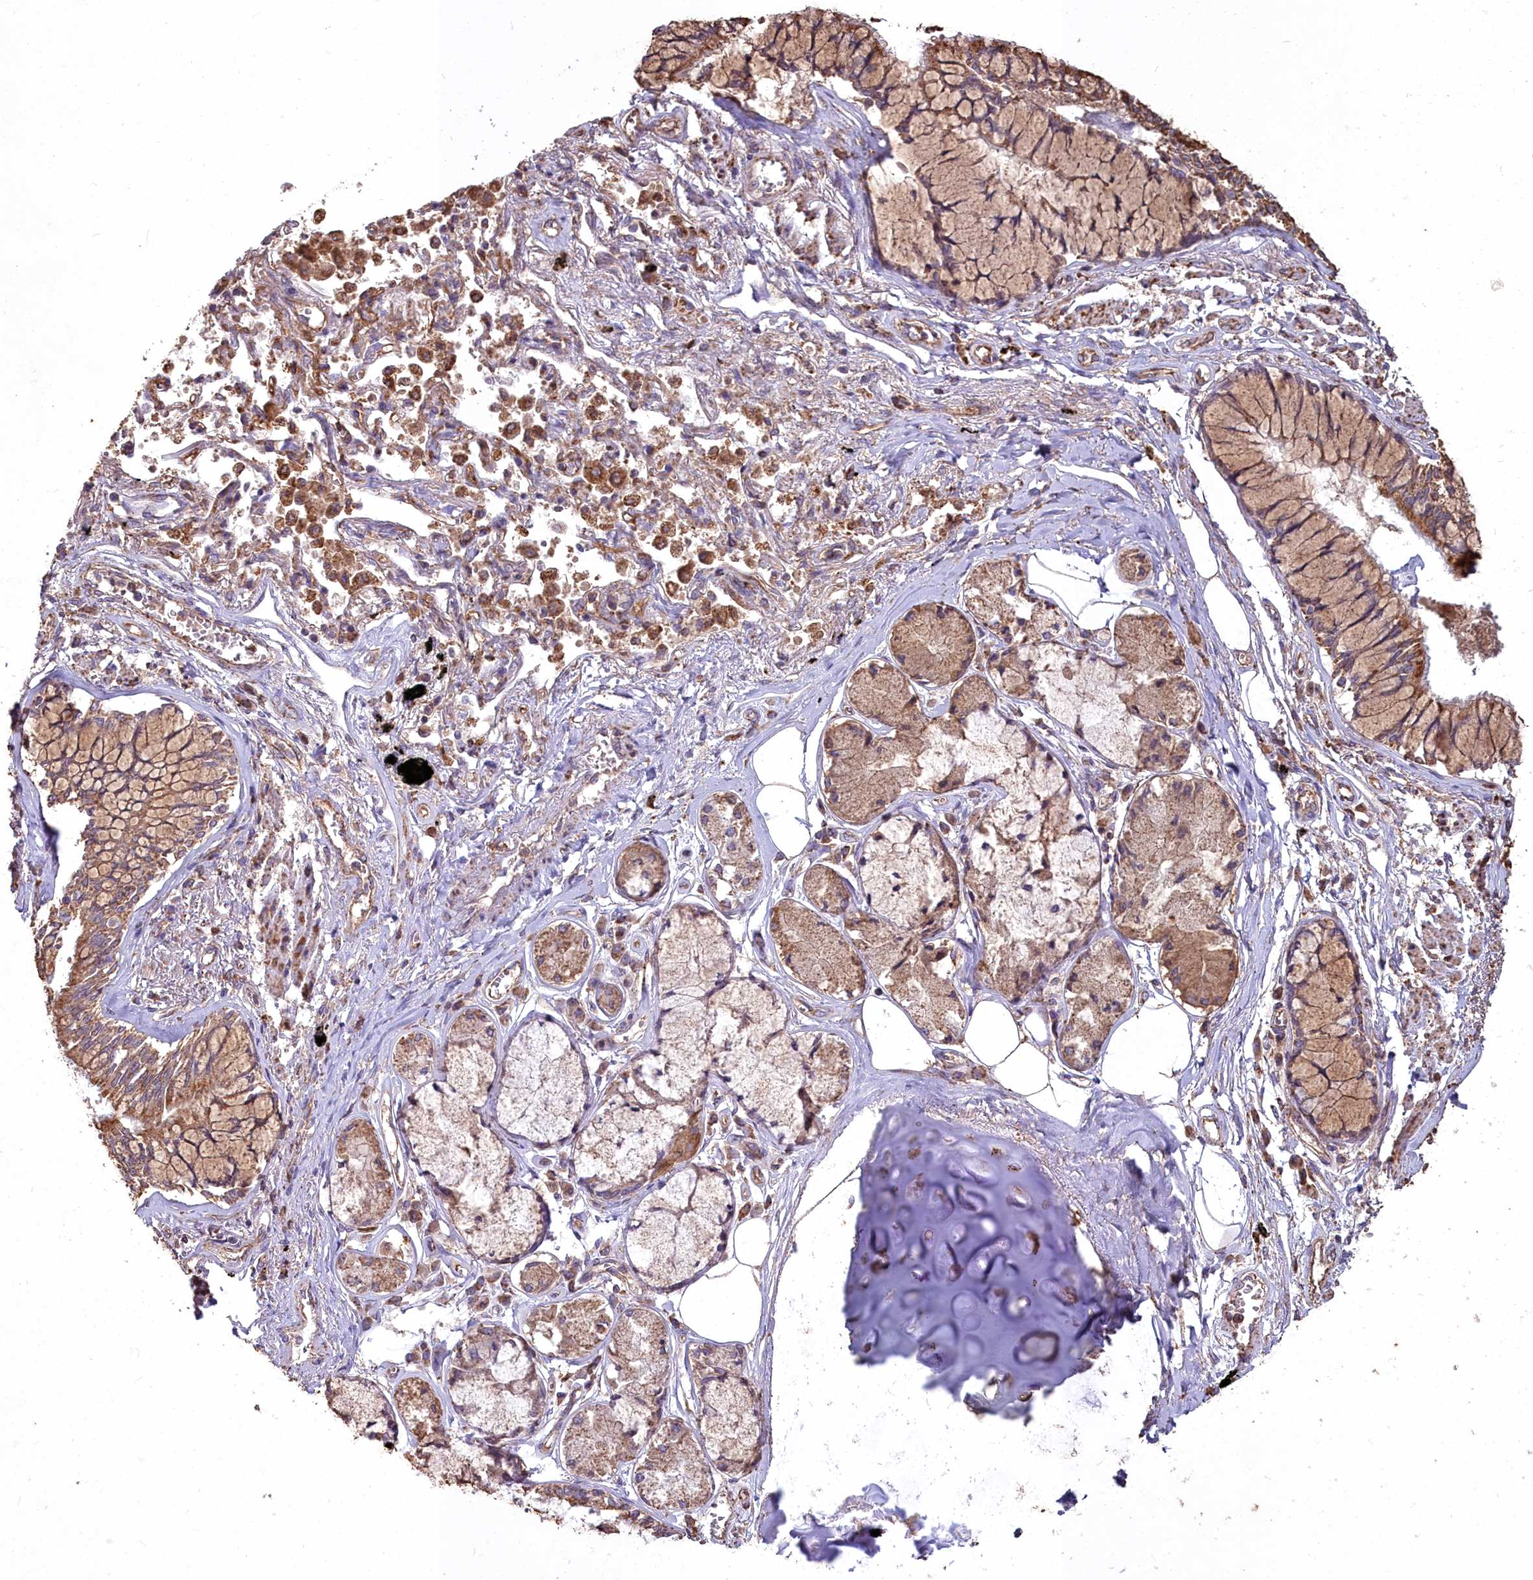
{"staining": {"intensity": "moderate", "quantity": ">75%", "location": "cytoplasmic/membranous"}, "tissue": "lung cancer", "cell_type": "Tumor cells", "image_type": "cancer", "snomed": [{"axis": "morphology", "description": "Adenocarcinoma, NOS"}, {"axis": "topography", "description": "Lung"}], "caption": "Brown immunohistochemical staining in human lung cancer (adenocarcinoma) displays moderate cytoplasmic/membranous positivity in about >75% of tumor cells. Nuclei are stained in blue.", "gene": "CEMIP2", "patient": {"sex": "male", "age": 67}}